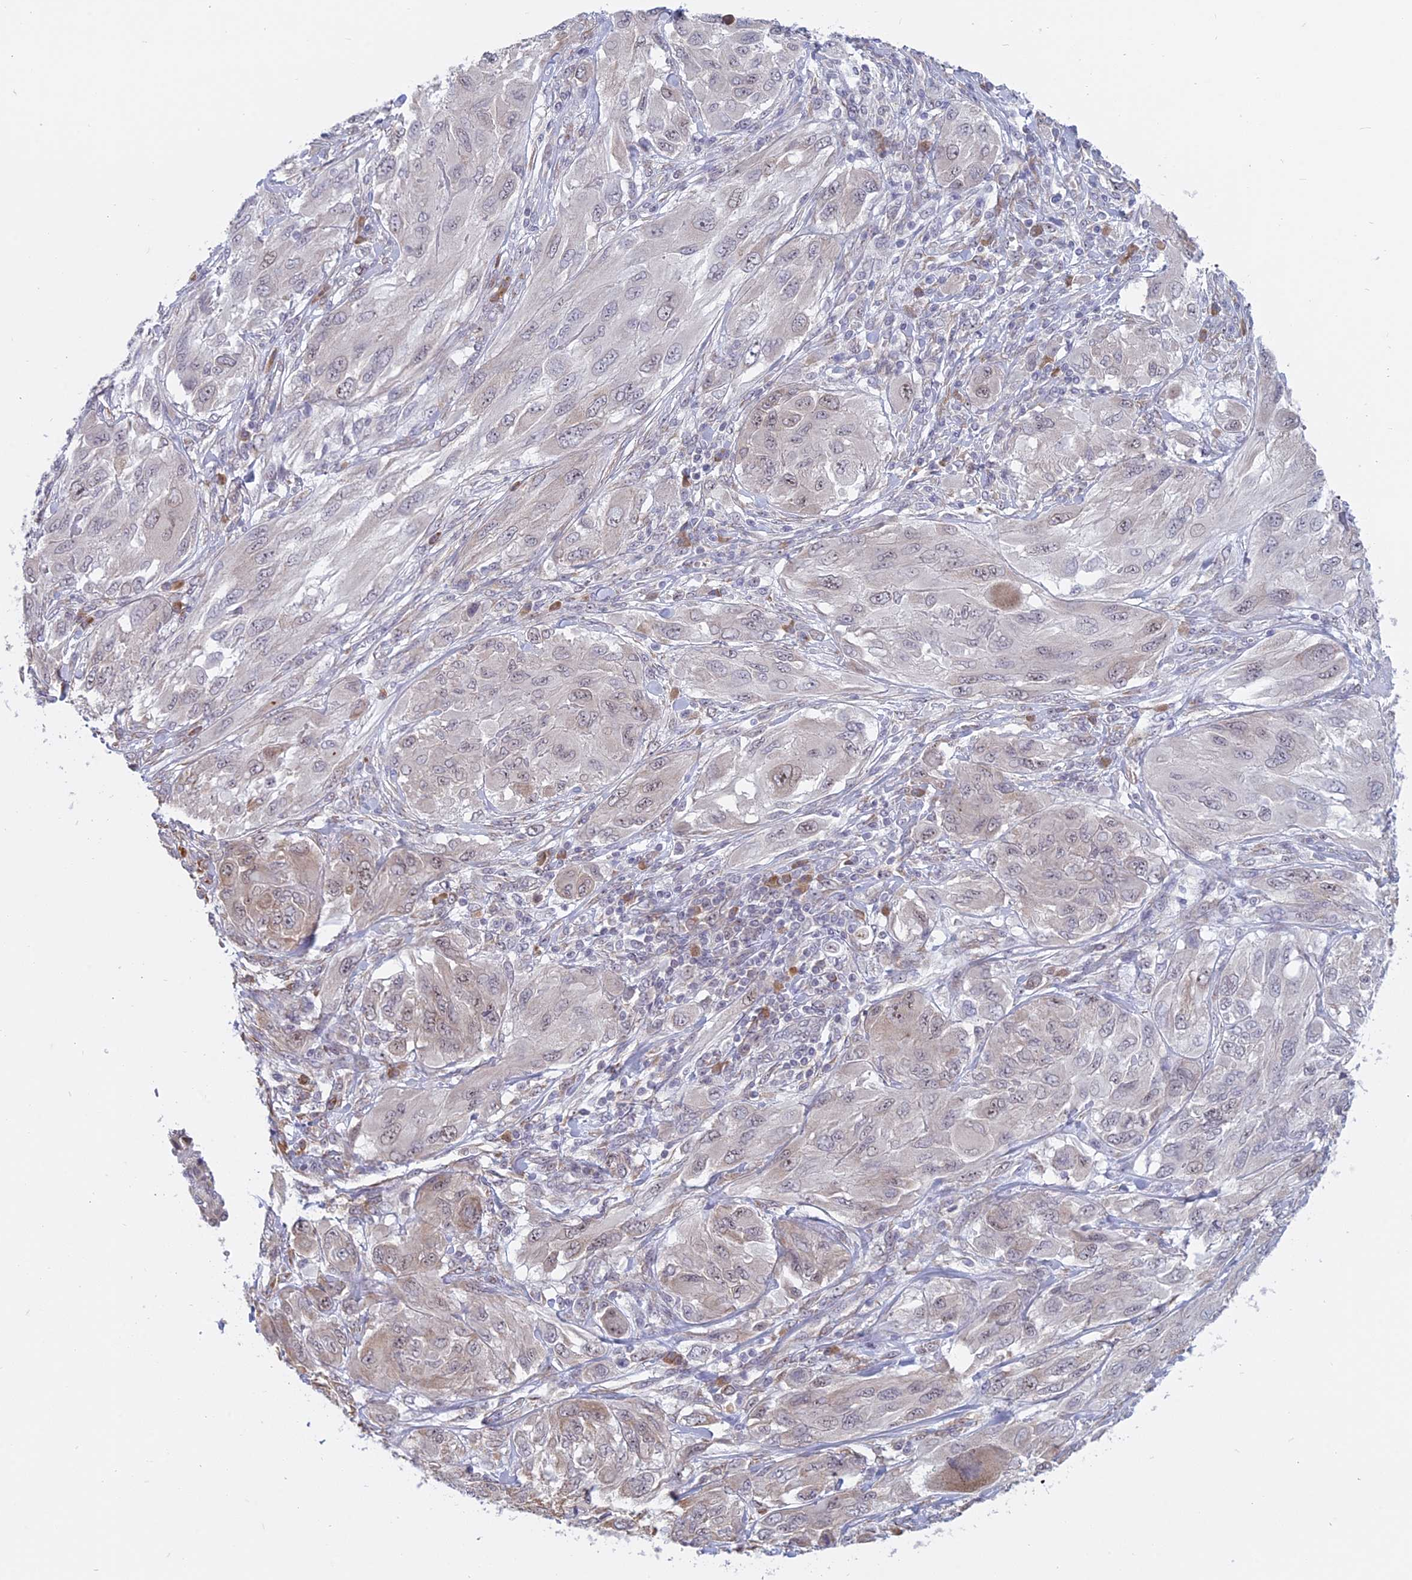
{"staining": {"intensity": "negative", "quantity": "none", "location": "none"}, "tissue": "melanoma", "cell_type": "Tumor cells", "image_type": "cancer", "snomed": [{"axis": "morphology", "description": "Malignant melanoma, NOS"}, {"axis": "topography", "description": "Skin"}], "caption": "Histopathology image shows no significant protein expression in tumor cells of malignant melanoma.", "gene": "RPS19BP1", "patient": {"sex": "female", "age": 91}}